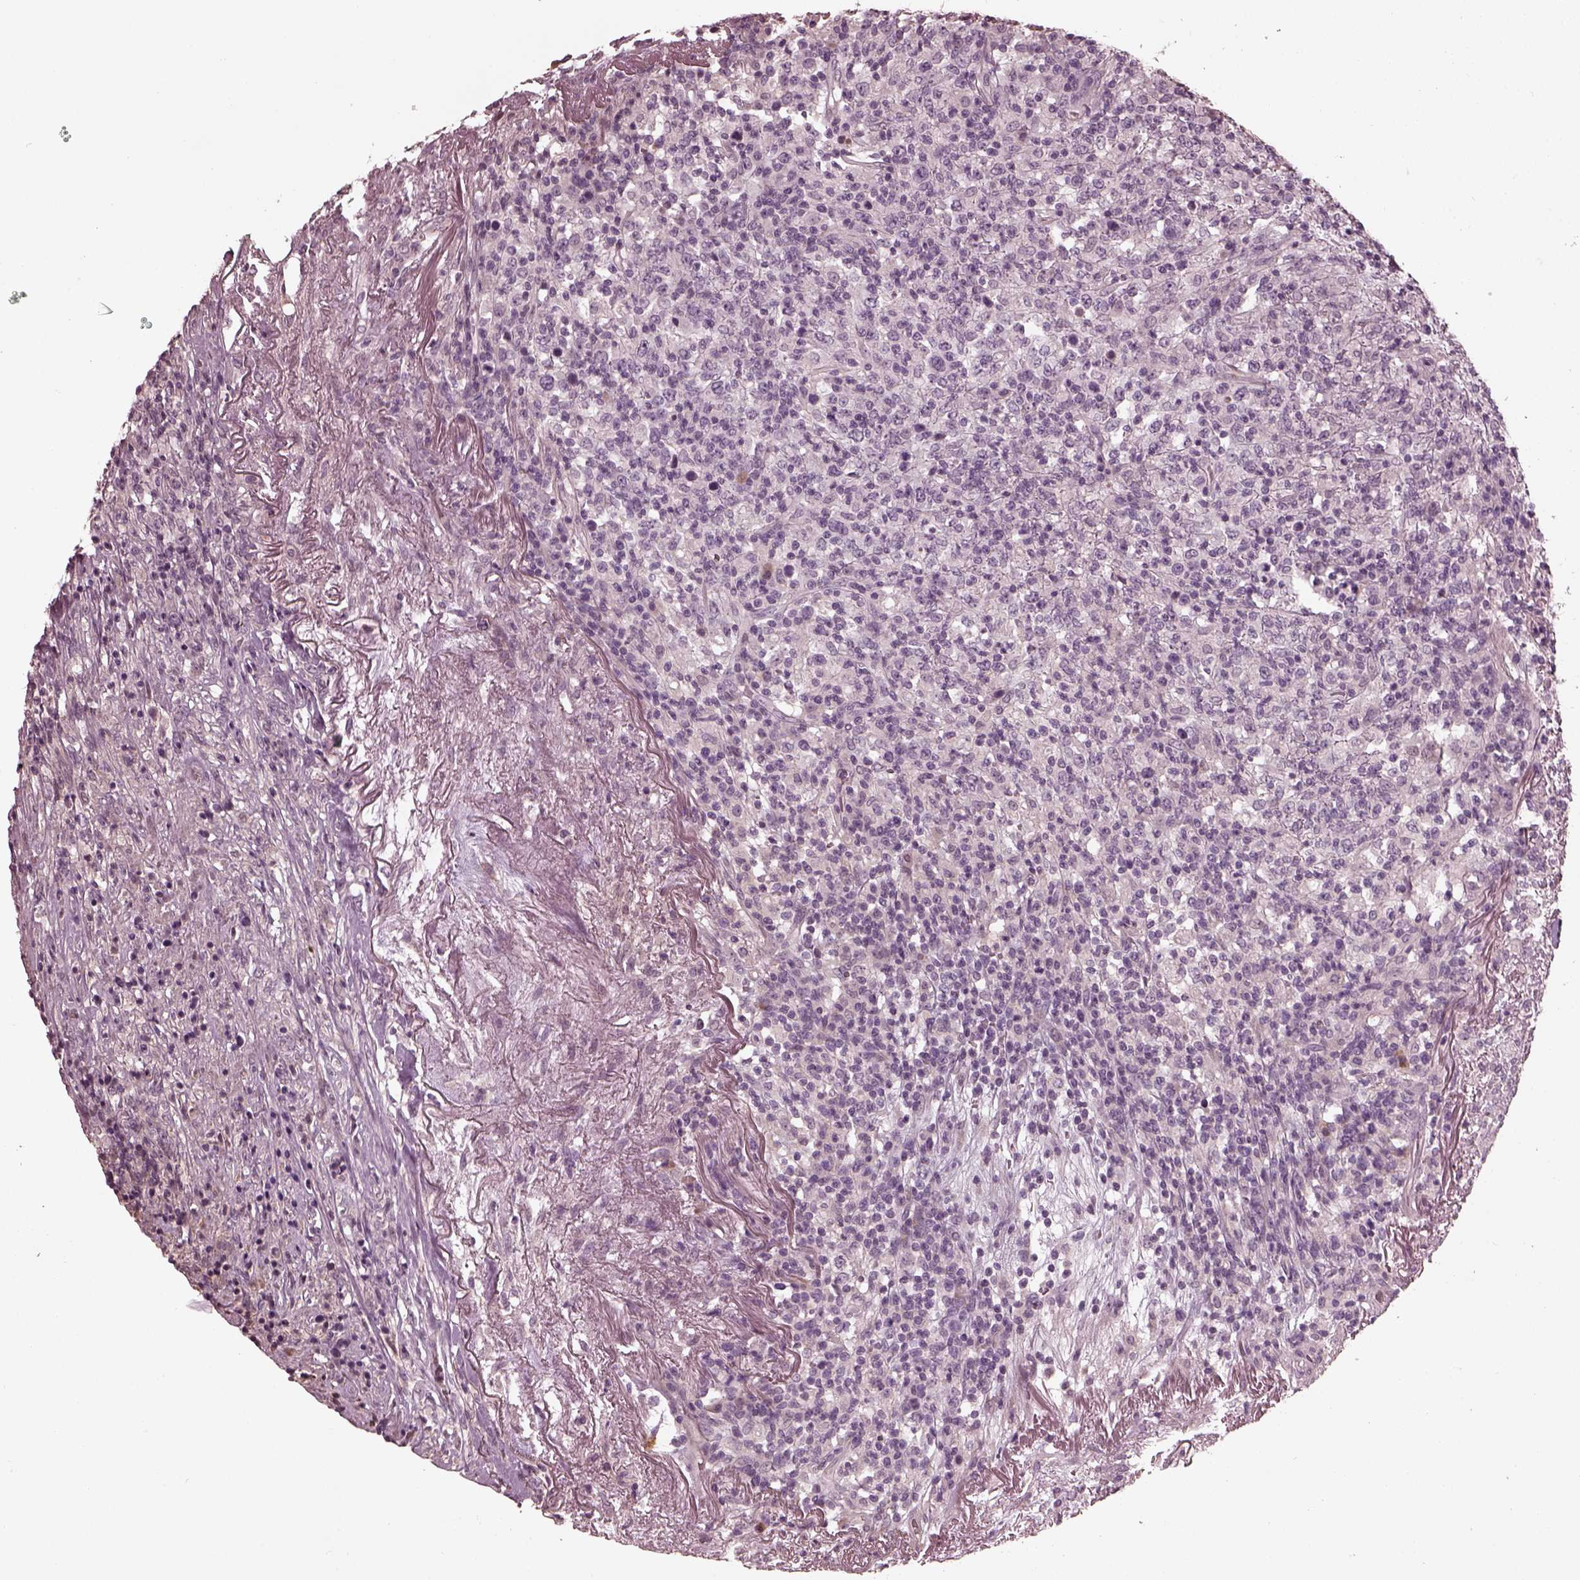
{"staining": {"intensity": "negative", "quantity": "none", "location": "none"}, "tissue": "lymphoma", "cell_type": "Tumor cells", "image_type": "cancer", "snomed": [{"axis": "morphology", "description": "Malignant lymphoma, non-Hodgkin's type, High grade"}, {"axis": "topography", "description": "Lung"}], "caption": "A micrograph of lymphoma stained for a protein displays no brown staining in tumor cells. (DAB immunohistochemistry with hematoxylin counter stain).", "gene": "OPTC", "patient": {"sex": "male", "age": 79}}